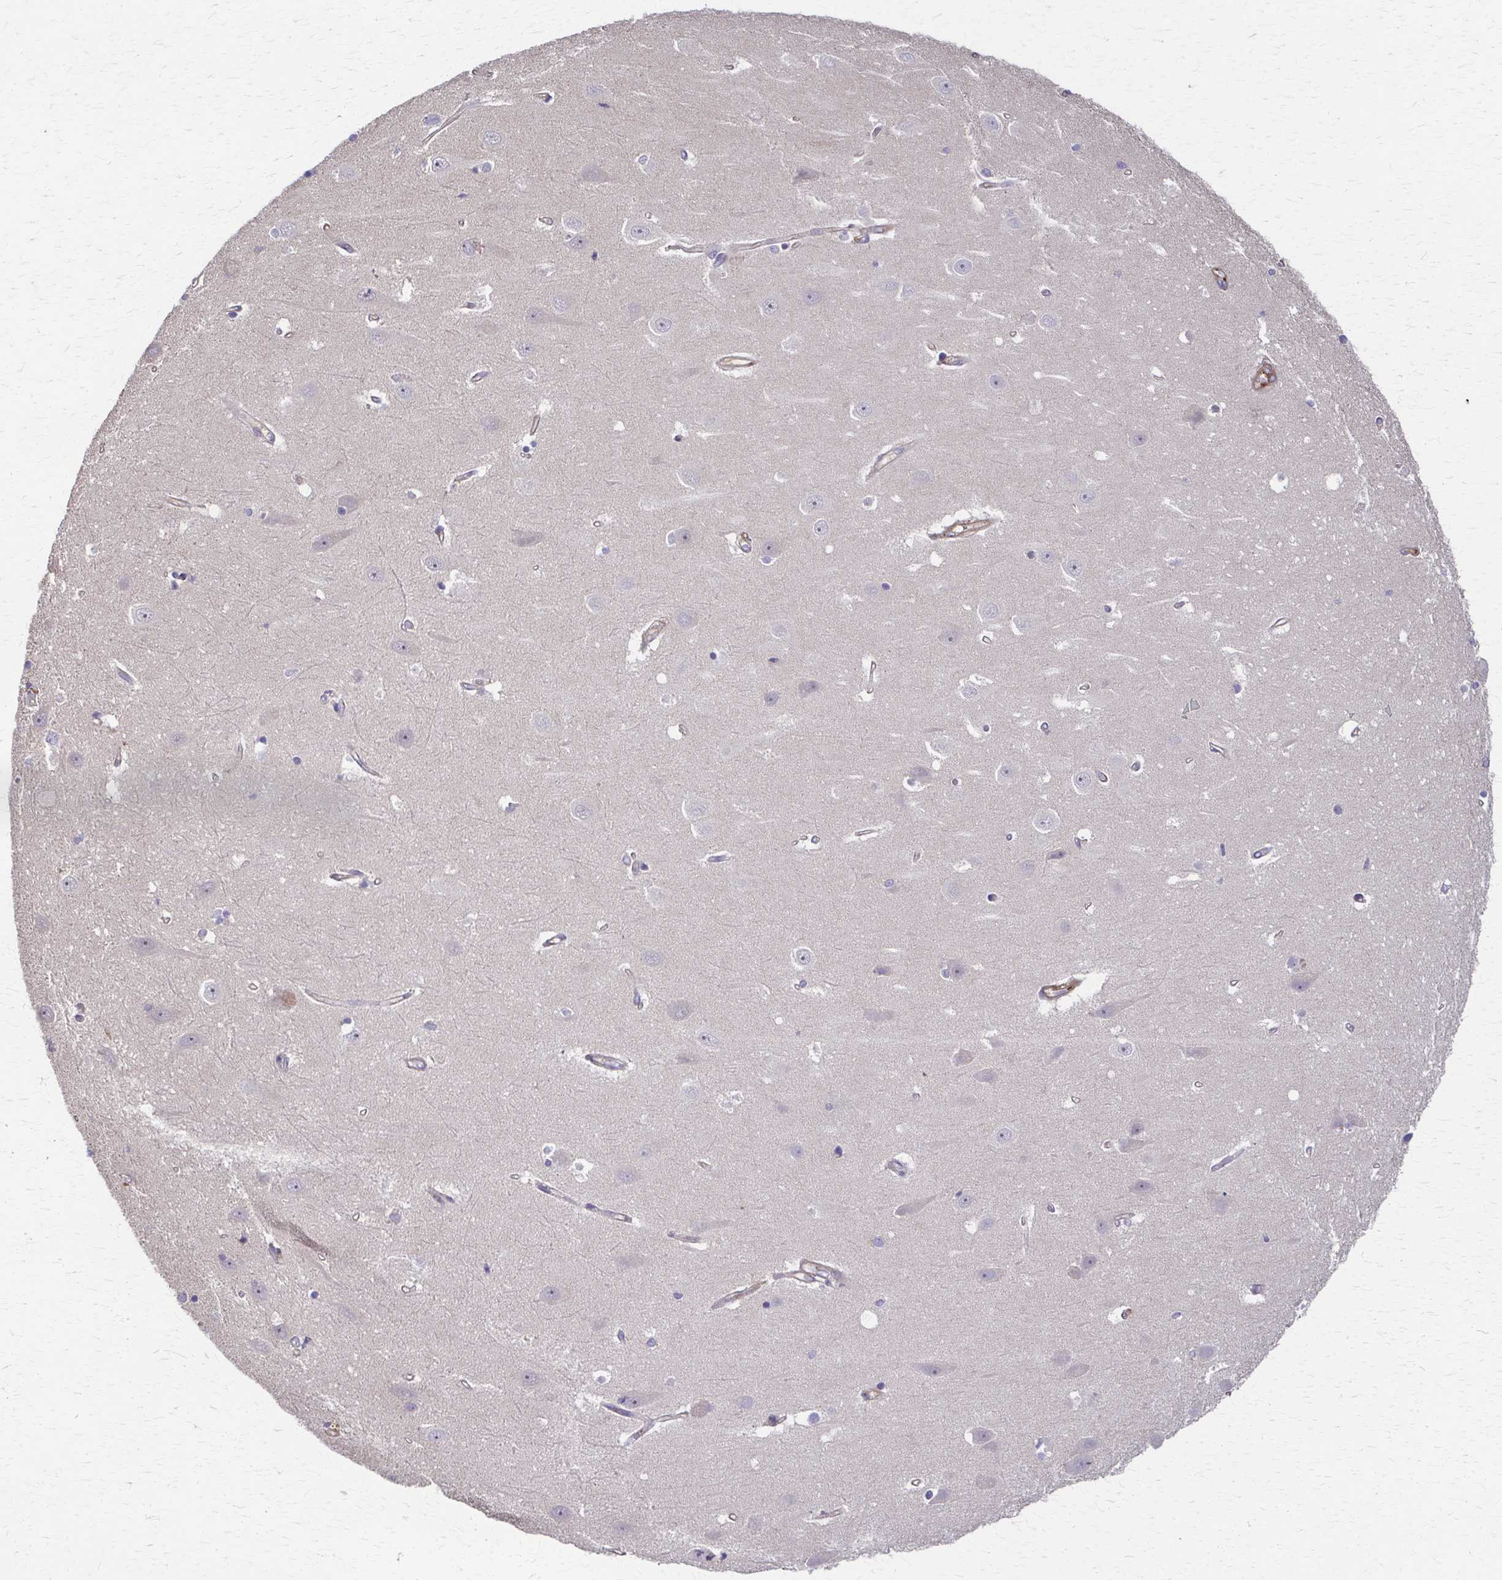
{"staining": {"intensity": "negative", "quantity": "none", "location": "none"}, "tissue": "hippocampus", "cell_type": "Glial cells", "image_type": "normal", "snomed": [{"axis": "morphology", "description": "Normal tissue, NOS"}, {"axis": "topography", "description": "Hippocampus"}], "caption": "An immunohistochemistry (IHC) histopathology image of normal hippocampus is shown. There is no staining in glial cells of hippocampus.", "gene": "DSP", "patient": {"sex": "male", "age": 63}}